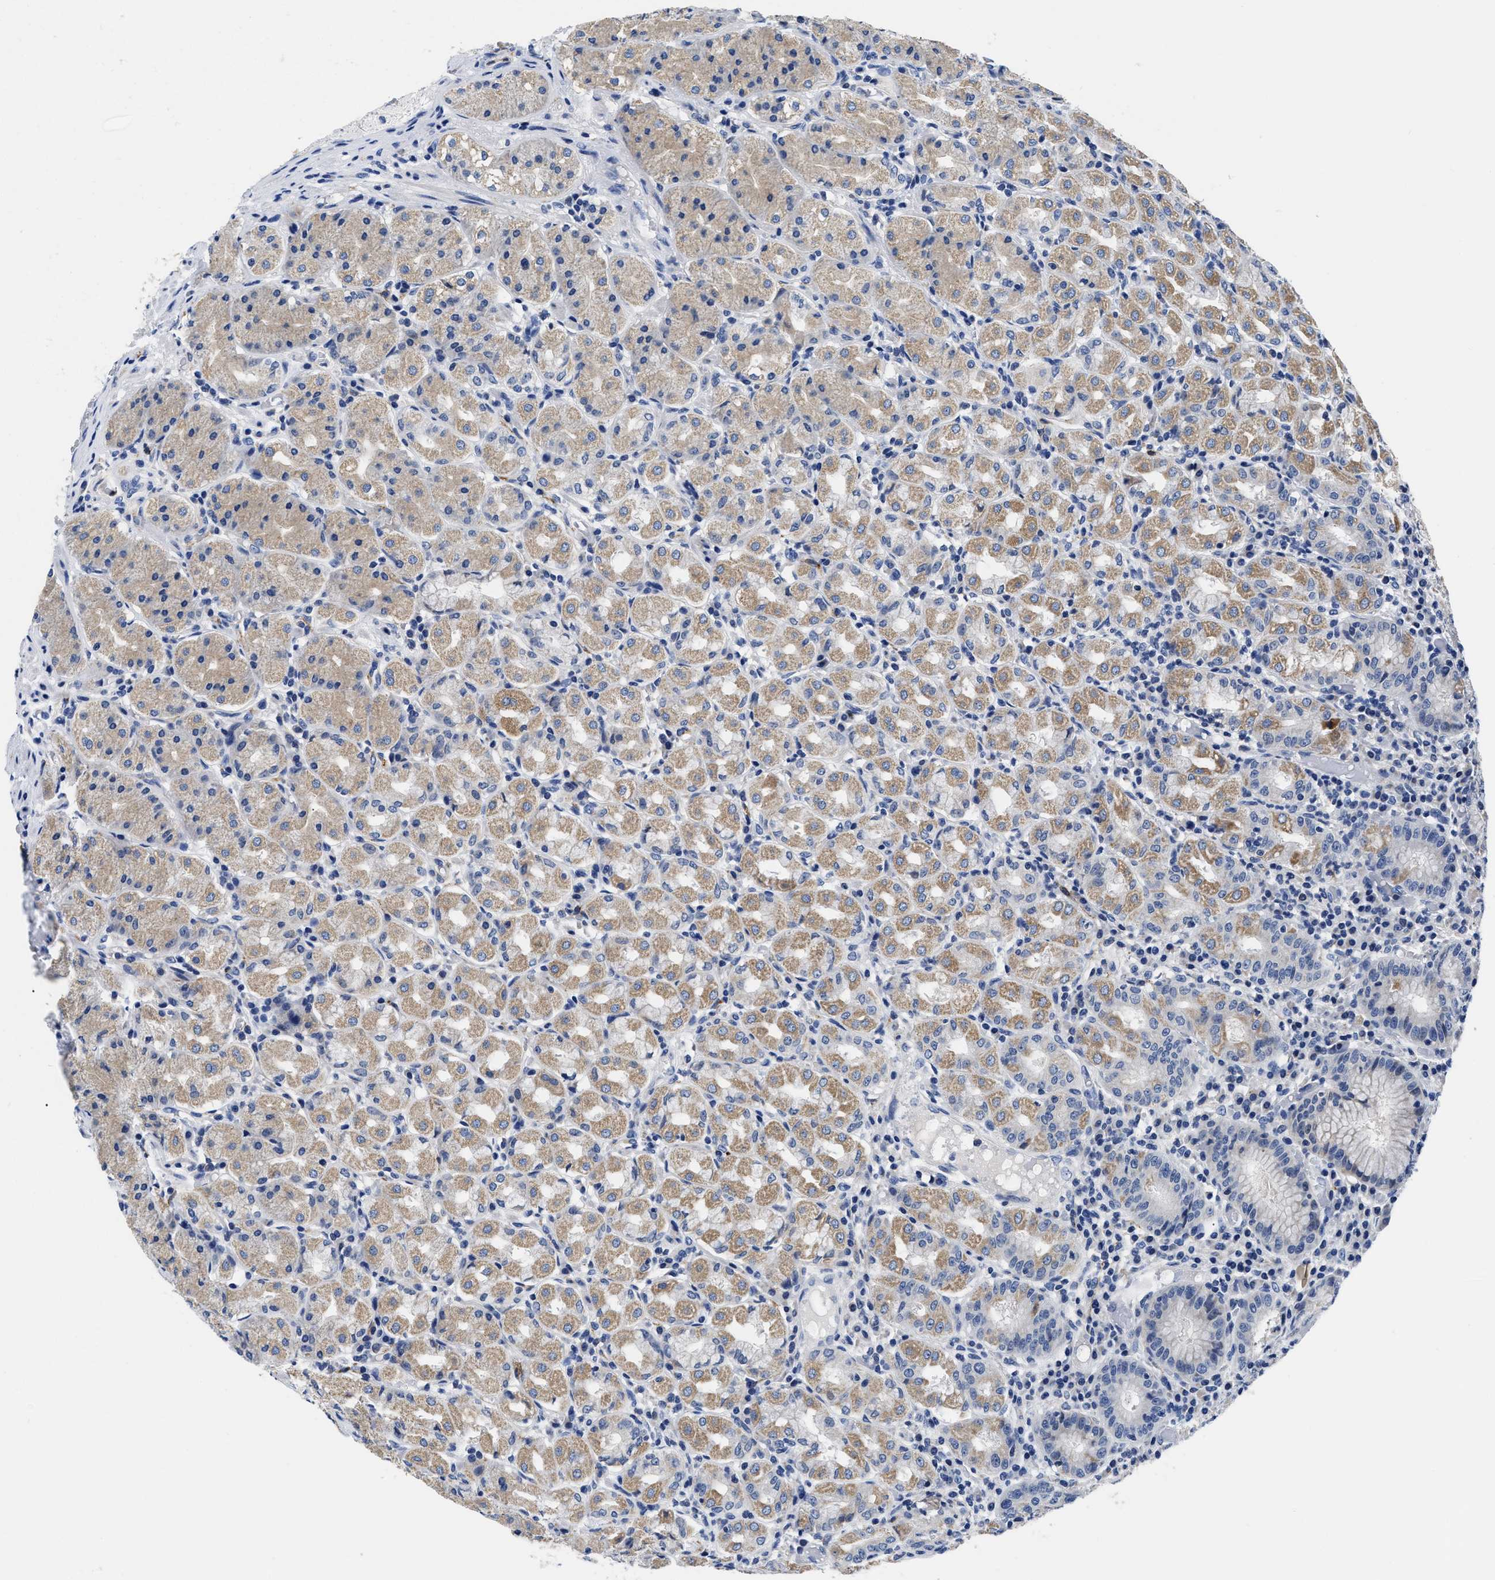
{"staining": {"intensity": "moderate", "quantity": ">75%", "location": "cytoplasmic/membranous"}, "tissue": "stomach", "cell_type": "Glandular cells", "image_type": "normal", "snomed": [{"axis": "morphology", "description": "Normal tissue, NOS"}, {"axis": "topography", "description": "Stomach"}, {"axis": "topography", "description": "Stomach, lower"}], "caption": "The image displays staining of normal stomach, revealing moderate cytoplasmic/membranous protein positivity (brown color) within glandular cells. The staining is performed using DAB brown chromogen to label protein expression. The nuclei are counter-stained blue using hematoxylin.", "gene": "SLC35F1", "patient": {"sex": "female", "age": 56}}